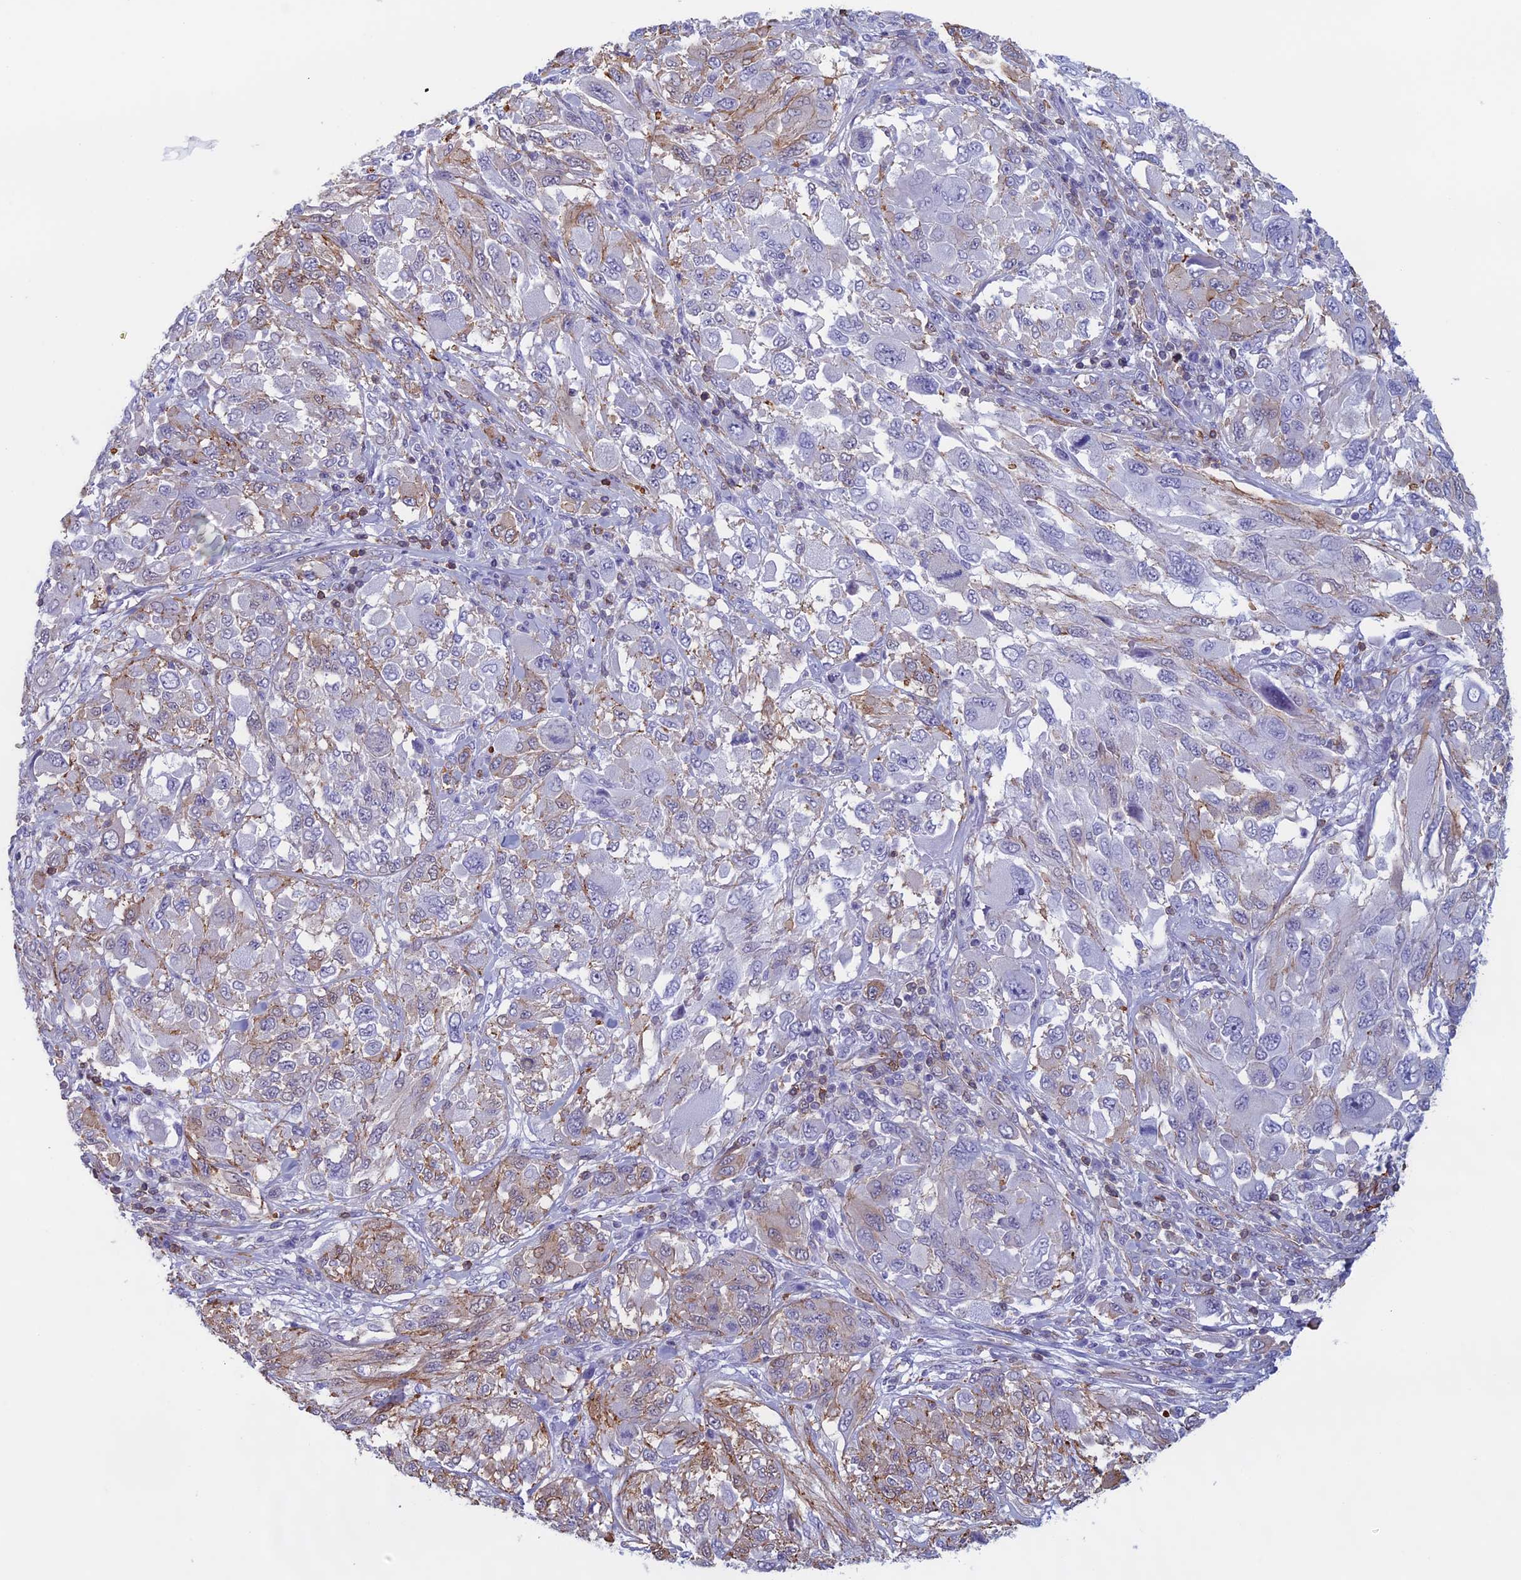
{"staining": {"intensity": "negative", "quantity": "none", "location": "none"}, "tissue": "melanoma", "cell_type": "Tumor cells", "image_type": "cancer", "snomed": [{"axis": "morphology", "description": "Malignant melanoma, NOS"}, {"axis": "topography", "description": "Skin"}], "caption": "IHC micrograph of malignant melanoma stained for a protein (brown), which reveals no staining in tumor cells.", "gene": "ANGPTL2", "patient": {"sex": "female", "age": 91}}